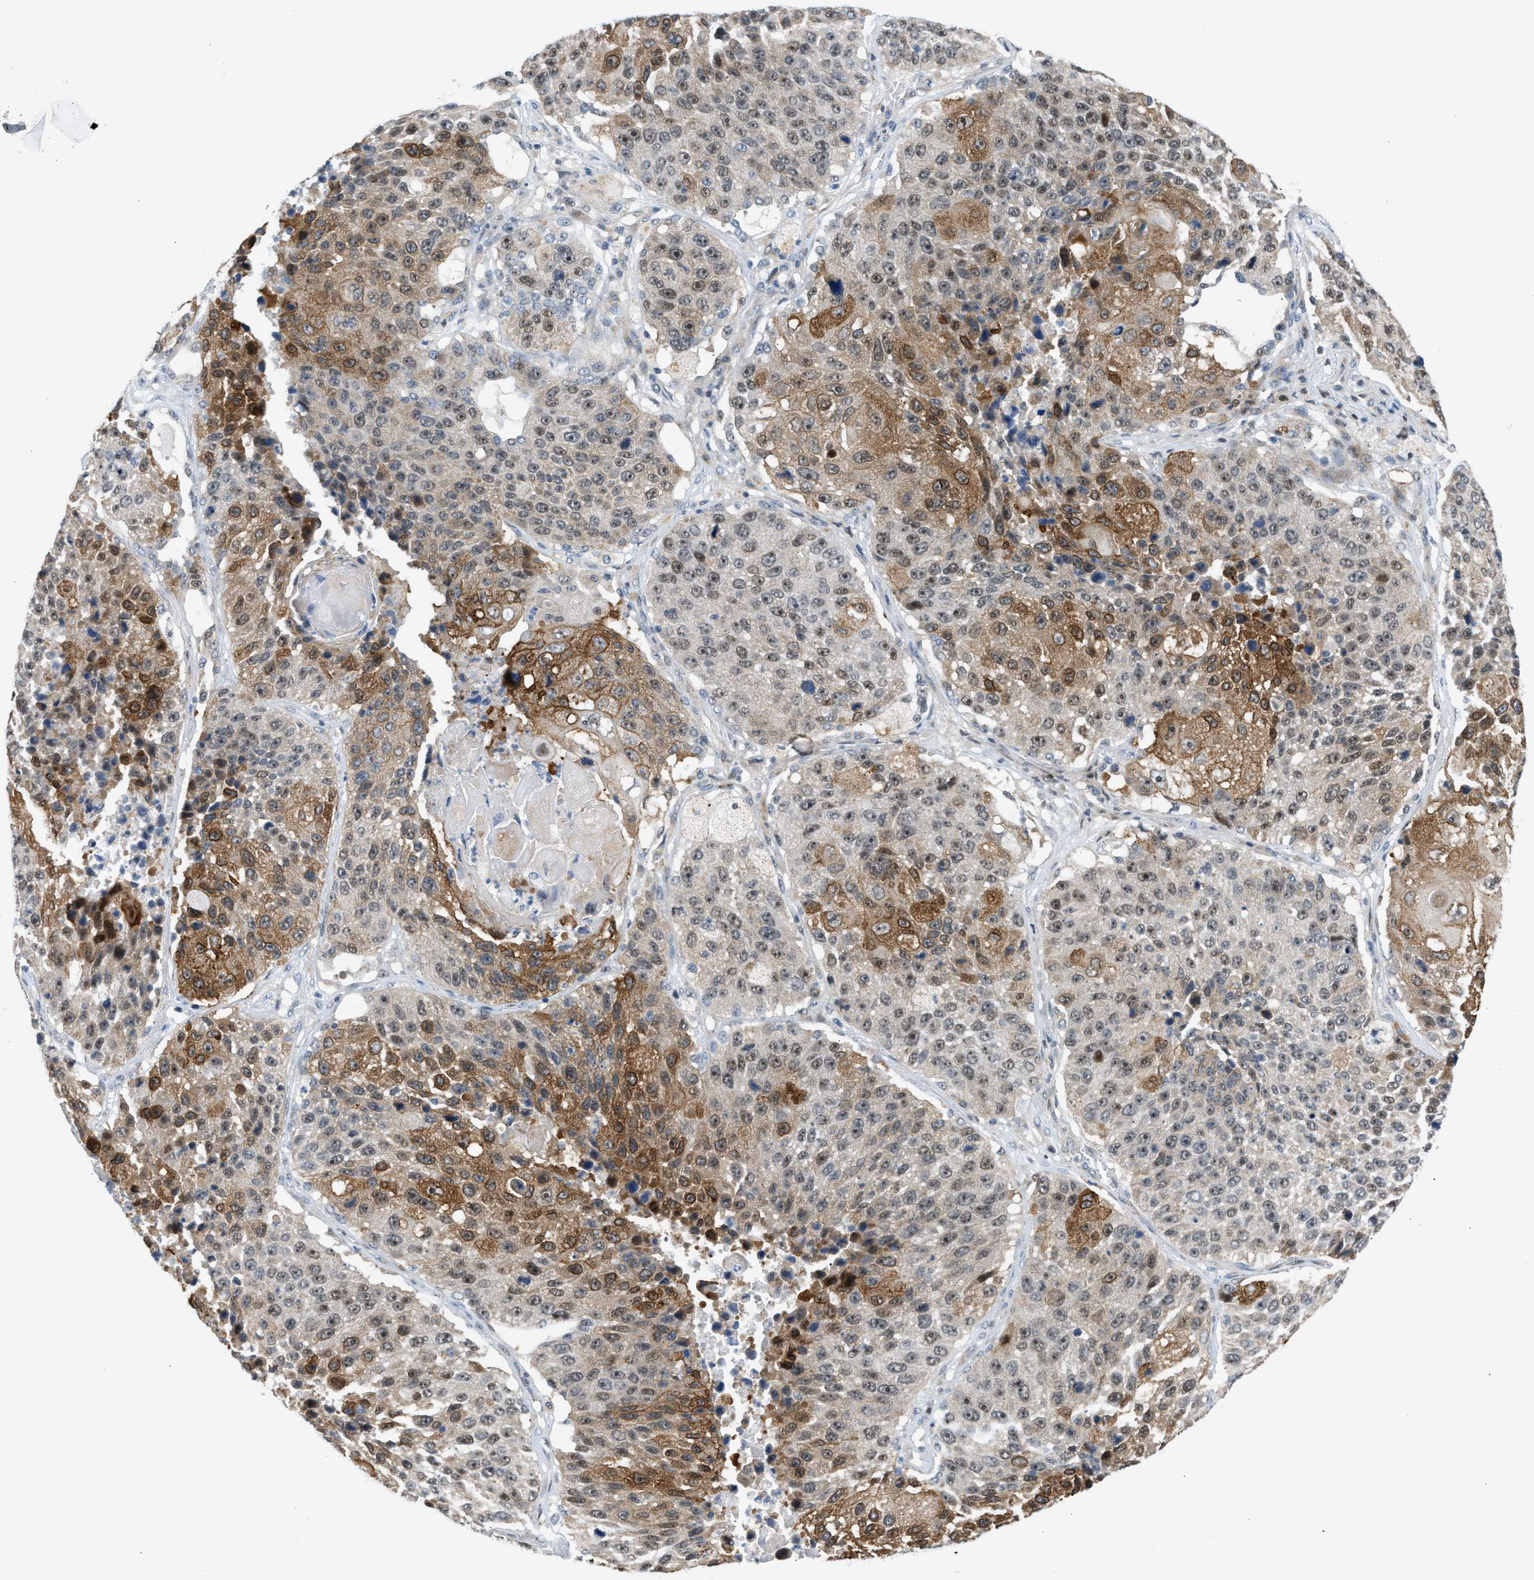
{"staining": {"intensity": "moderate", "quantity": "25%-75%", "location": "cytoplasmic/membranous,nuclear"}, "tissue": "lung cancer", "cell_type": "Tumor cells", "image_type": "cancer", "snomed": [{"axis": "morphology", "description": "Squamous cell carcinoma, NOS"}, {"axis": "topography", "description": "Lung"}], "caption": "Squamous cell carcinoma (lung) stained with DAB (3,3'-diaminobenzidine) immunohistochemistry shows medium levels of moderate cytoplasmic/membranous and nuclear staining in approximately 25%-75% of tumor cells.", "gene": "NPS", "patient": {"sex": "male", "age": 61}}